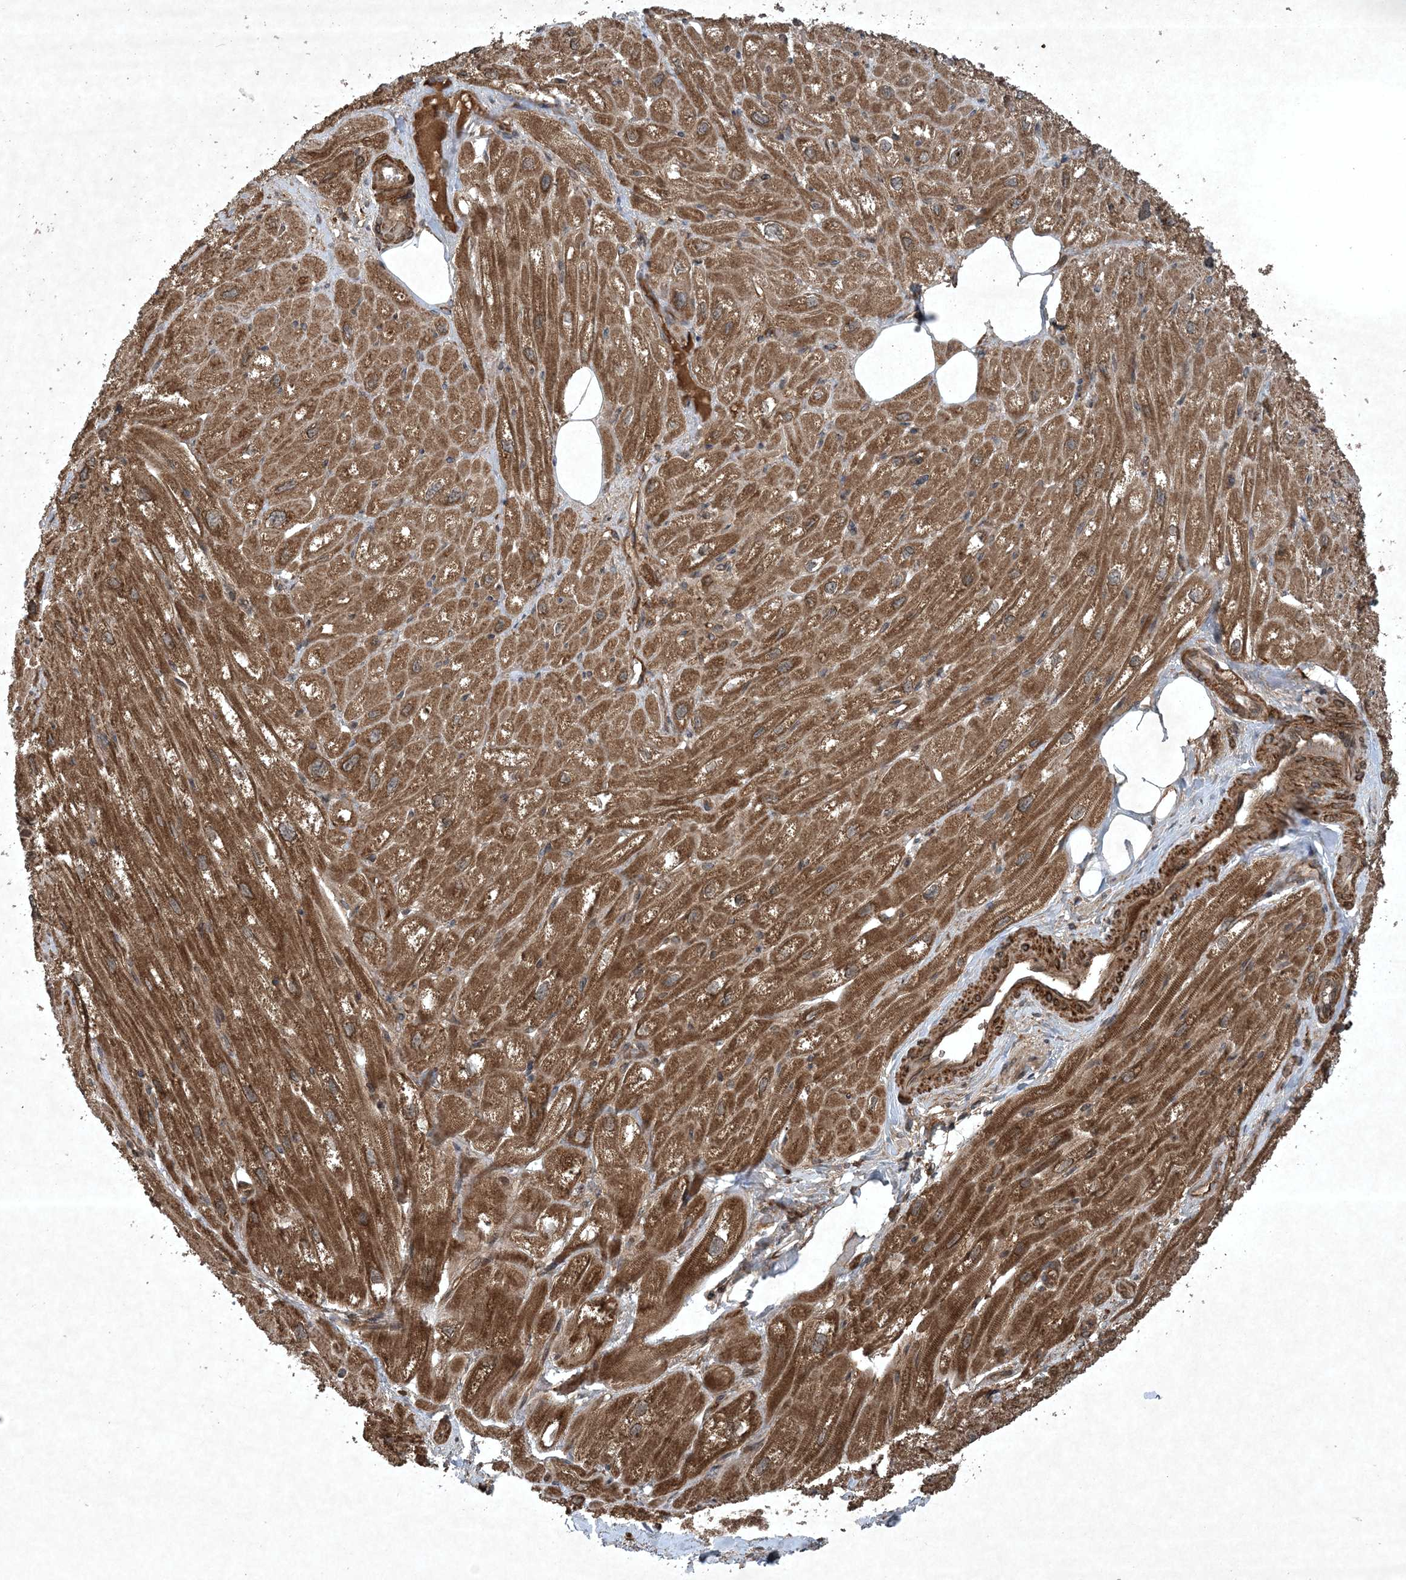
{"staining": {"intensity": "moderate", "quantity": ">75%", "location": "cytoplasmic/membranous"}, "tissue": "heart muscle", "cell_type": "Cardiomyocytes", "image_type": "normal", "snomed": [{"axis": "morphology", "description": "Normal tissue, NOS"}, {"axis": "topography", "description": "Heart"}], "caption": "Cardiomyocytes exhibit medium levels of moderate cytoplasmic/membranous expression in approximately >75% of cells in benign heart muscle. The protein of interest is shown in brown color, while the nuclei are stained blue.", "gene": "GNG5", "patient": {"sex": "male", "age": 50}}